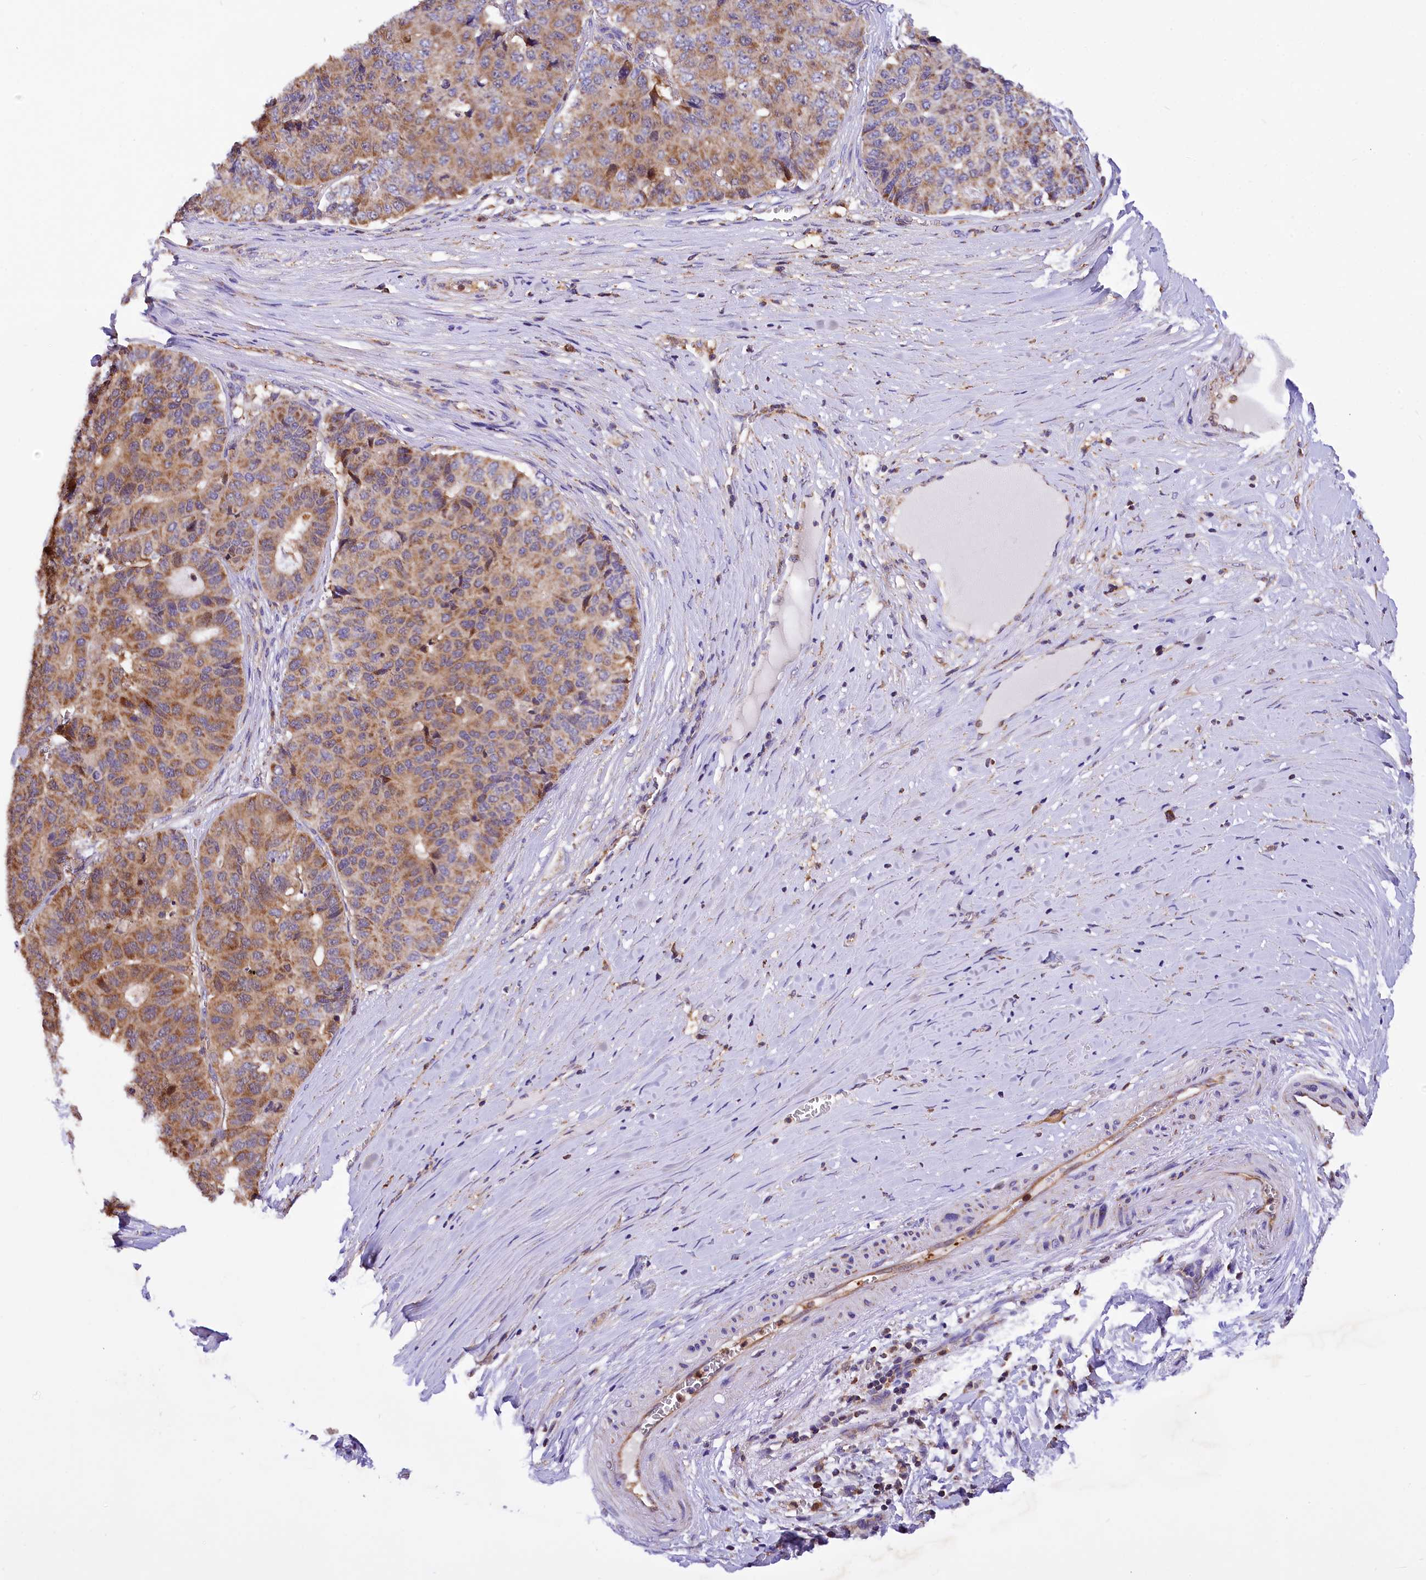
{"staining": {"intensity": "moderate", "quantity": ">75%", "location": "cytoplasmic/membranous"}, "tissue": "pancreatic cancer", "cell_type": "Tumor cells", "image_type": "cancer", "snomed": [{"axis": "morphology", "description": "Adenocarcinoma, NOS"}, {"axis": "topography", "description": "Pancreas"}], "caption": "This photomicrograph demonstrates IHC staining of pancreatic cancer, with medium moderate cytoplasmic/membranous positivity in about >75% of tumor cells.", "gene": "TASOR2", "patient": {"sex": "male", "age": 50}}